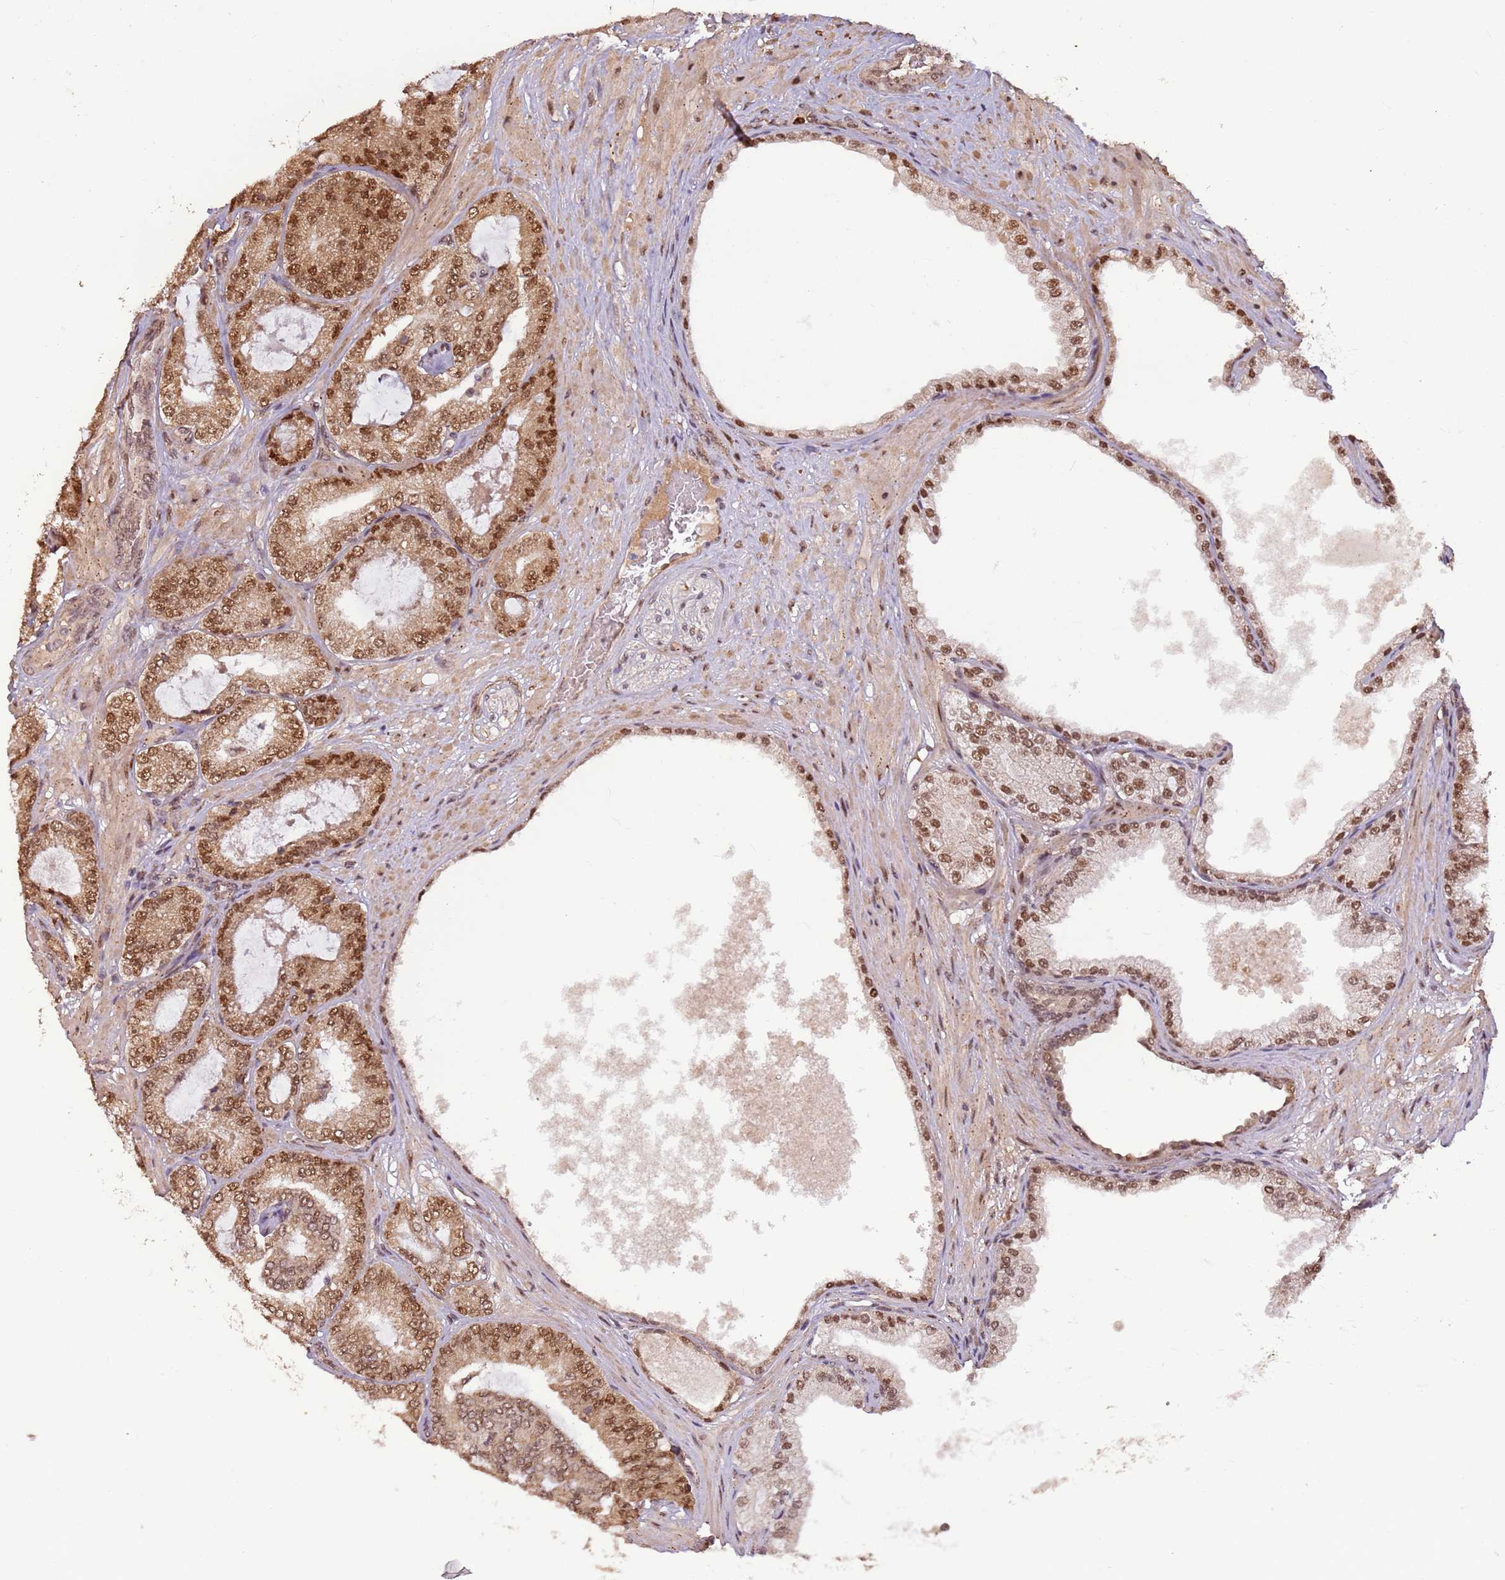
{"staining": {"intensity": "moderate", "quantity": ">75%", "location": "nuclear"}, "tissue": "prostate cancer", "cell_type": "Tumor cells", "image_type": "cancer", "snomed": [{"axis": "morphology", "description": "Adenocarcinoma, Low grade"}, {"axis": "topography", "description": "Prostate"}], "caption": "Immunohistochemical staining of prostate adenocarcinoma (low-grade) reveals moderate nuclear protein positivity in approximately >75% of tumor cells. (DAB (3,3'-diaminobenzidine) IHC, brown staining for protein, blue staining for nuclei).", "gene": "POLR3H", "patient": {"sex": "male", "age": 63}}